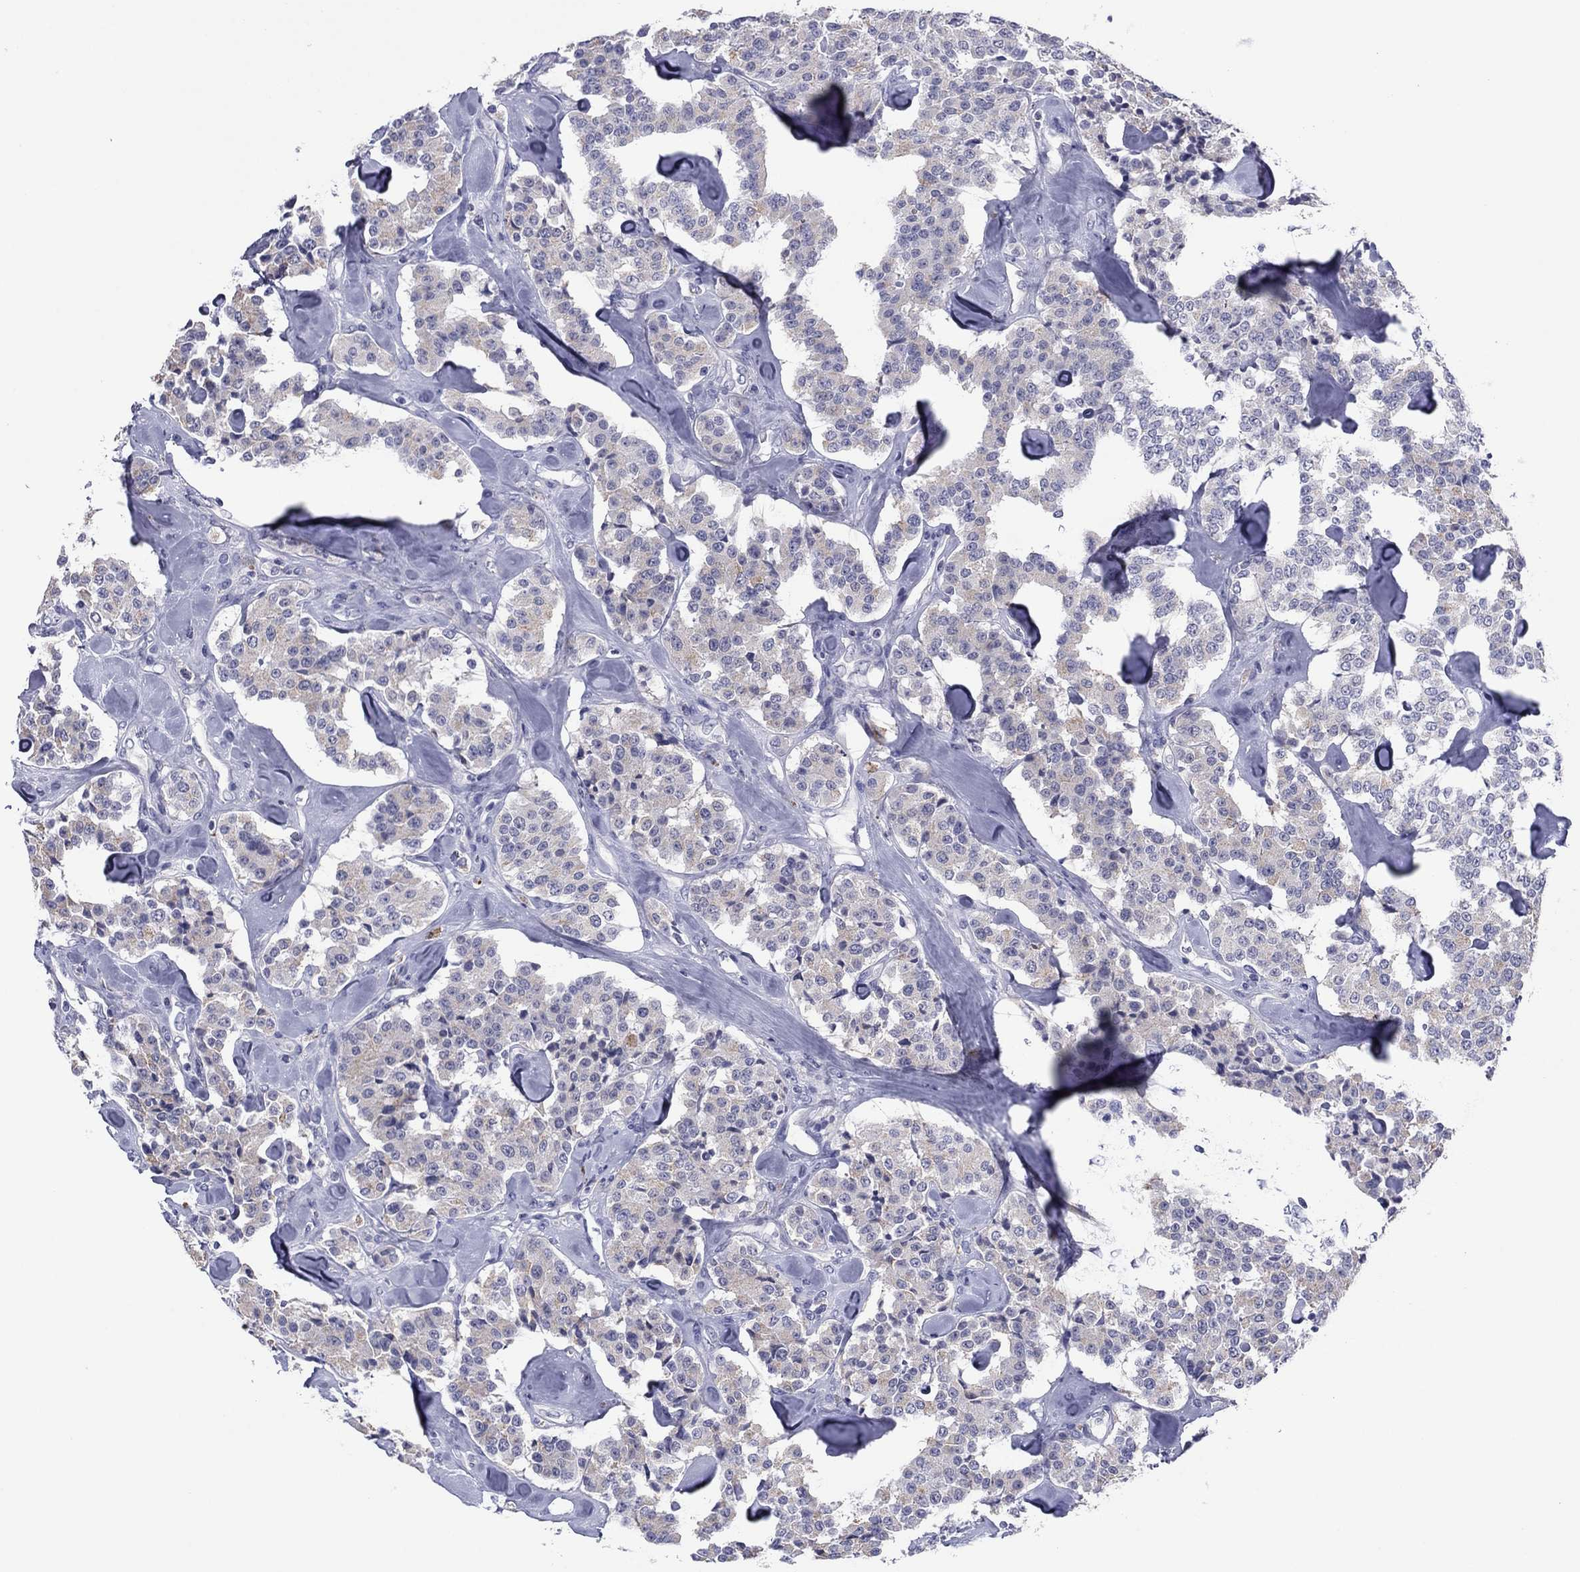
{"staining": {"intensity": "negative", "quantity": "none", "location": "none"}, "tissue": "carcinoid", "cell_type": "Tumor cells", "image_type": "cancer", "snomed": [{"axis": "morphology", "description": "Carcinoid, malignant, NOS"}, {"axis": "topography", "description": "Pancreas"}], "caption": "A histopathology image of malignant carcinoid stained for a protein demonstrates no brown staining in tumor cells. The staining was performed using DAB (3,3'-diaminobenzidine) to visualize the protein expression in brown, while the nuclei were stained in blue with hematoxylin (Magnification: 20x).", "gene": "TCFL5", "patient": {"sex": "male", "age": 41}}